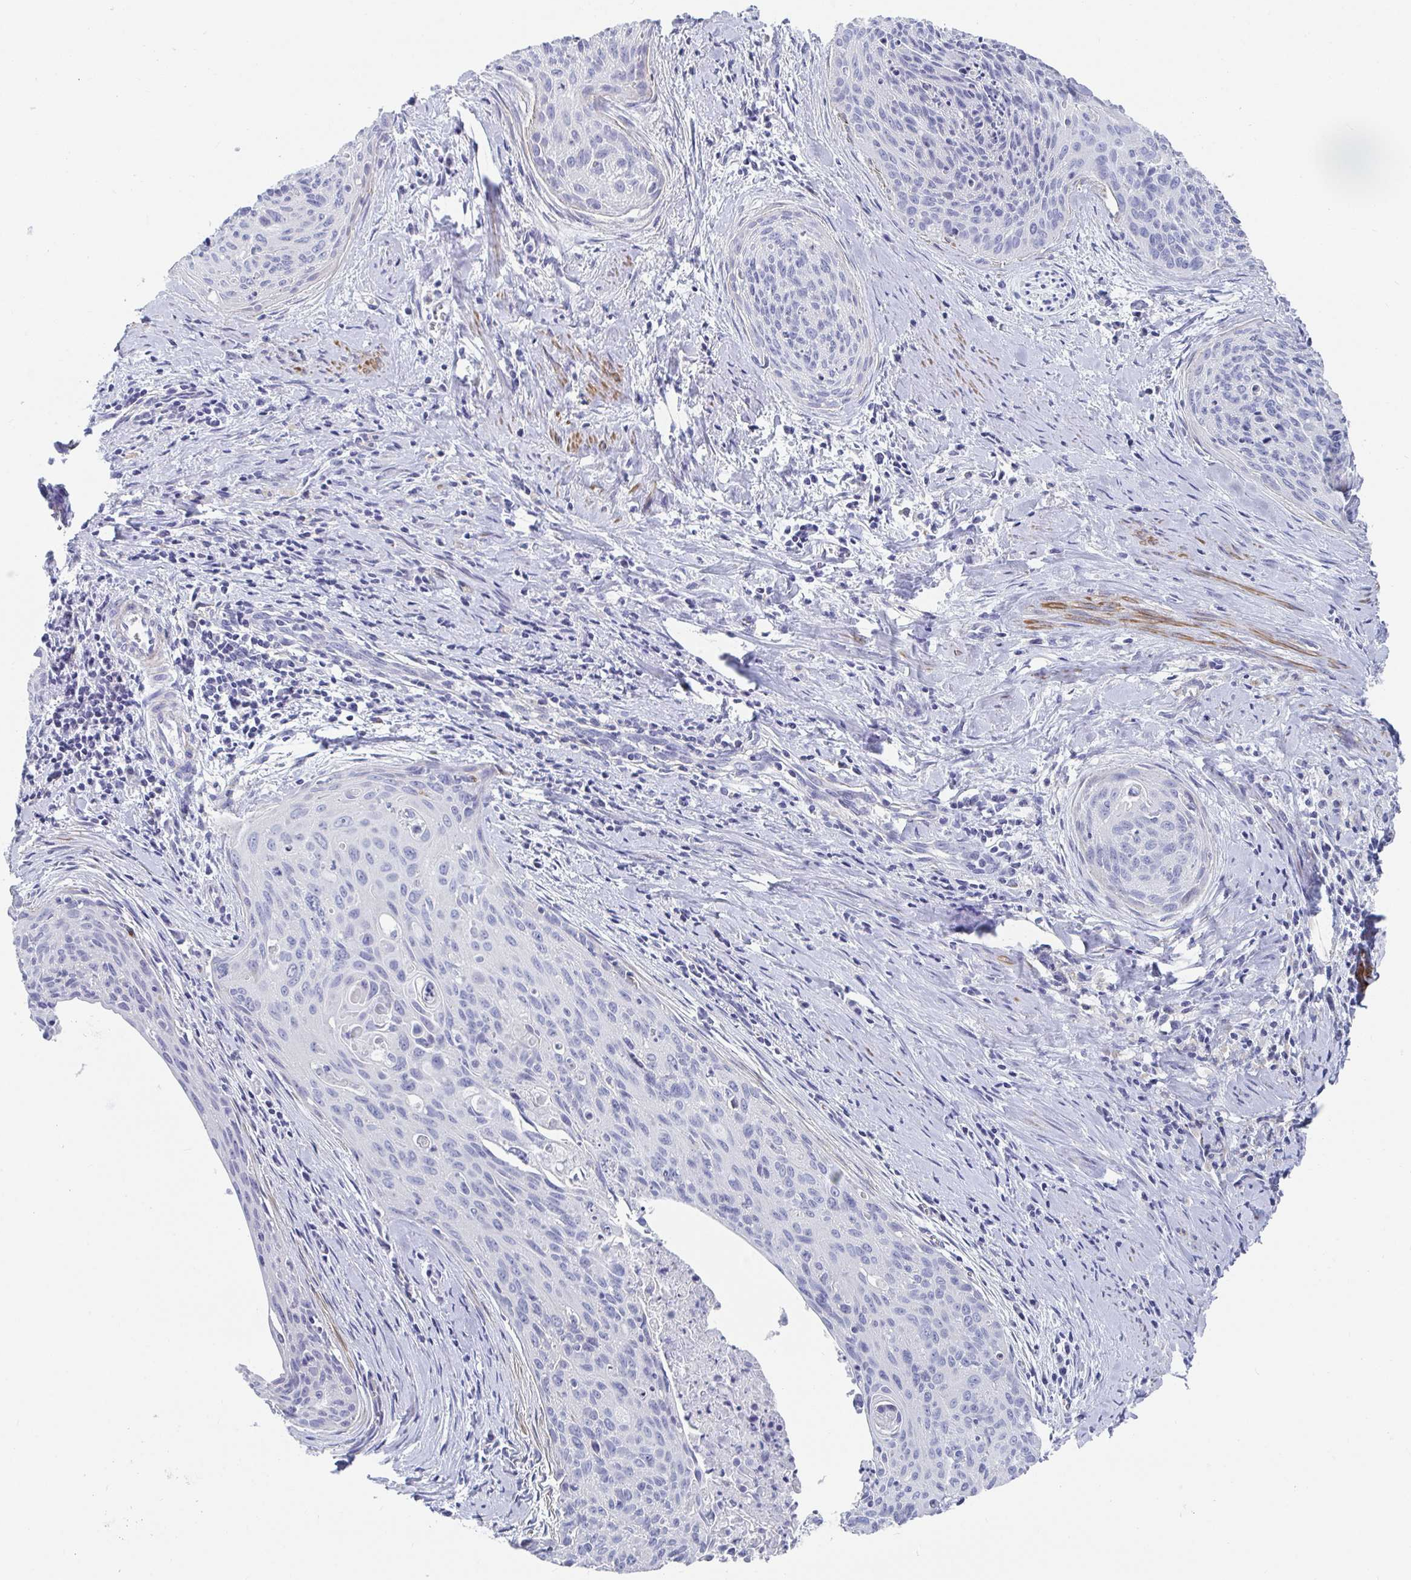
{"staining": {"intensity": "negative", "quantity": "none", "location": "none"}, "tissue": "cervical cancer", "cell_type": "Tumor cells", "image_type": "cancer", "snomed": [{"axis": "morphology", "description": "Squamous cell carcinoma, NOS"}, {"axis": "topography", "description": "Cervix"}], "caption": "High power microscopy histopathology image of an immunohistochemistry (IHC) micrograph of cervical cancer (squamous cell carcinoma), revealing no significant expression in tumor cells.", "gene": "ZFP82", "patient": {"sex": "female", "age": 55}}